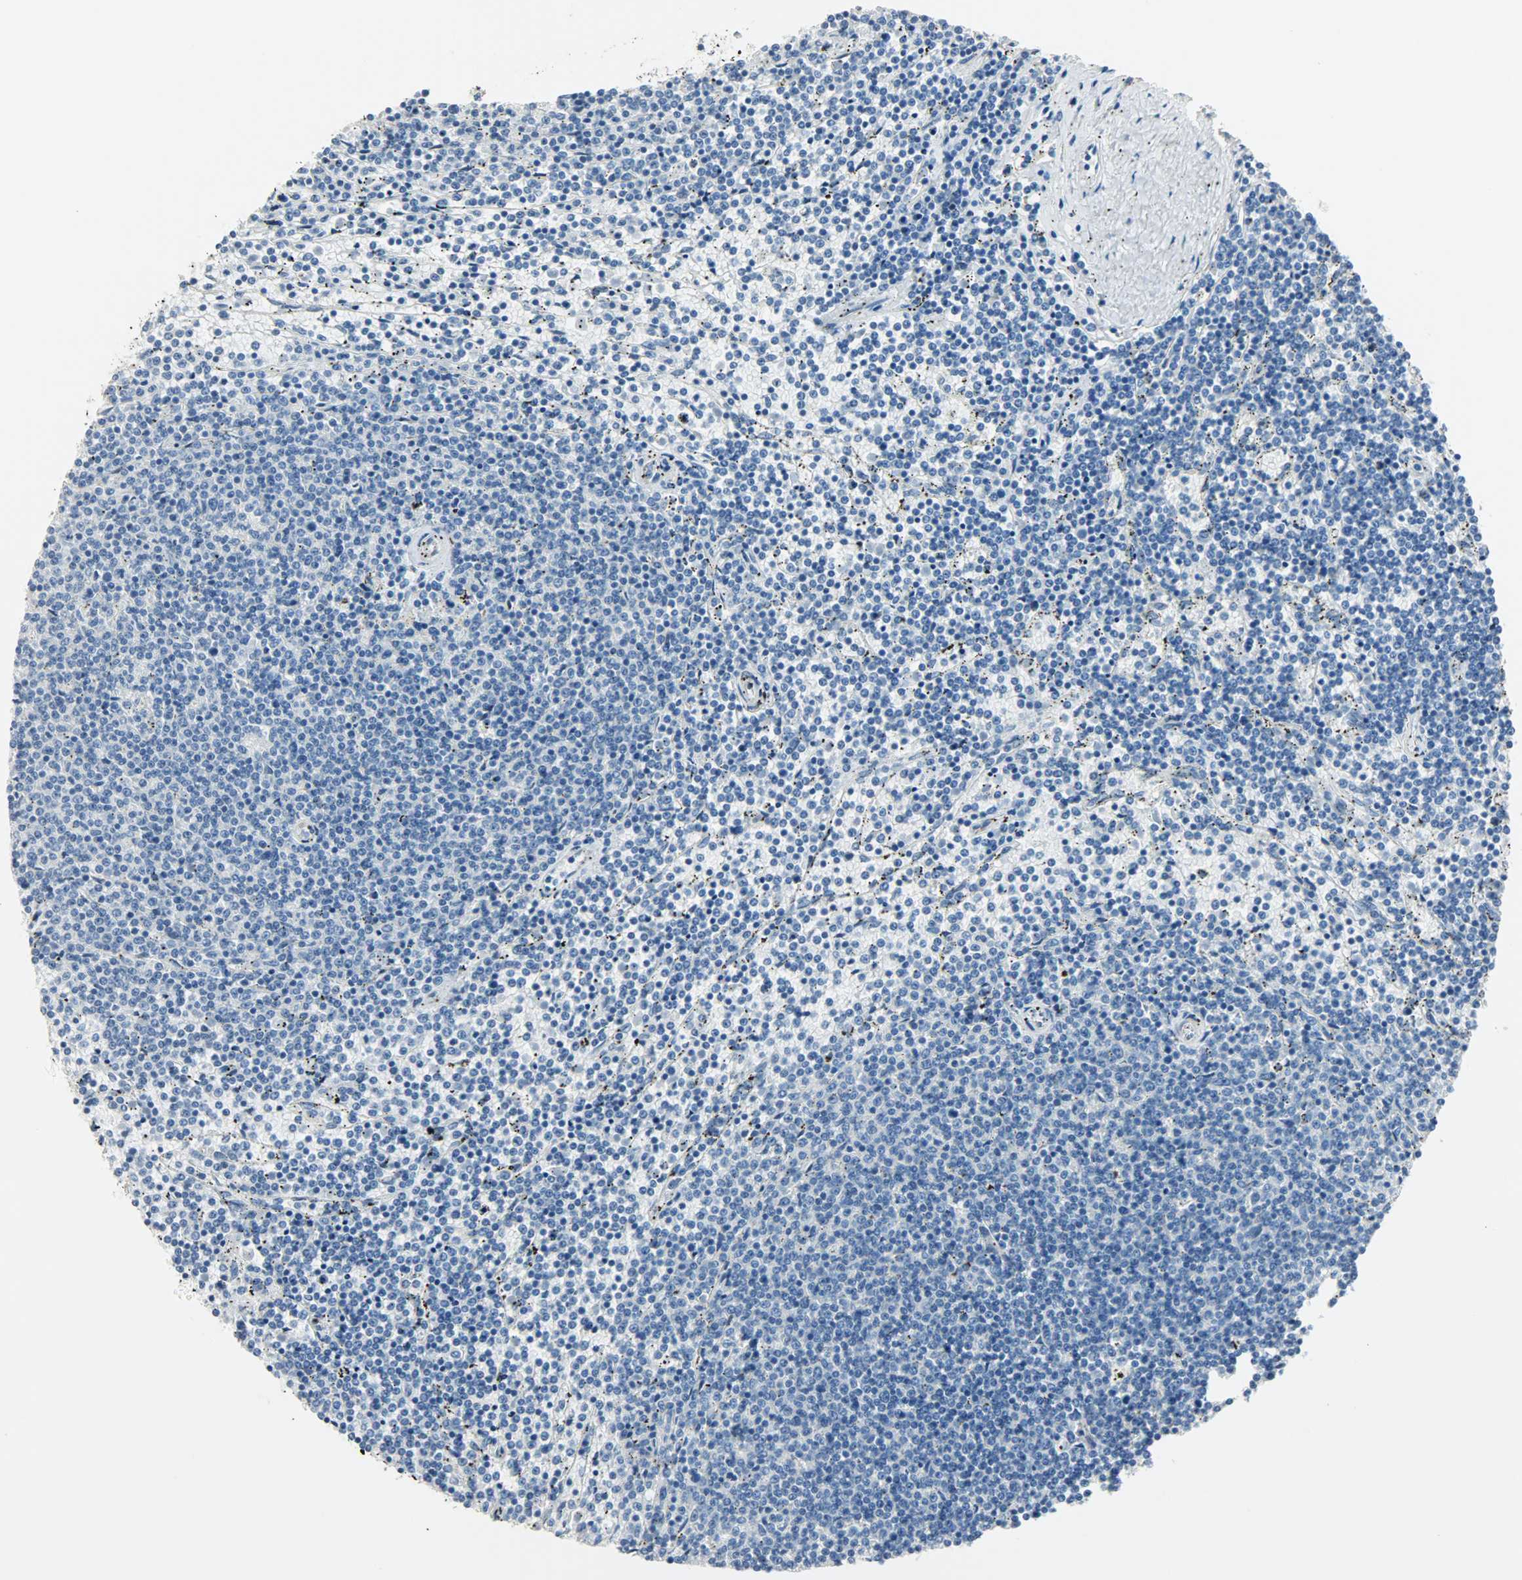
{"staining": {"intensity": "negative", "quantity": "none", "location": "none"}, "tissue": "lymphoma", "cell_type": "Tumor cells", "image_type": "cancer", "snomed": [{"axis": "morphology", "description": "Malignant lymphoma, non-Hodgkin's type, Low grade"}, {"axis": "topography", "description": "Spleen"}], "caption": "High power microscopy histopathology image of an IHC micrograph of low-grade malignant lymphoma, non-Hodgkin's type, revealing no significant expression in tumor cells. (Stains: DAB (3,3'-diaminobenzidine) IHC with hematoxylin counter stain, Microscopy: brightfield microscopy at high magnification).", "gene": "PKD2", "patient": {"sex": "female", "age": 50}}